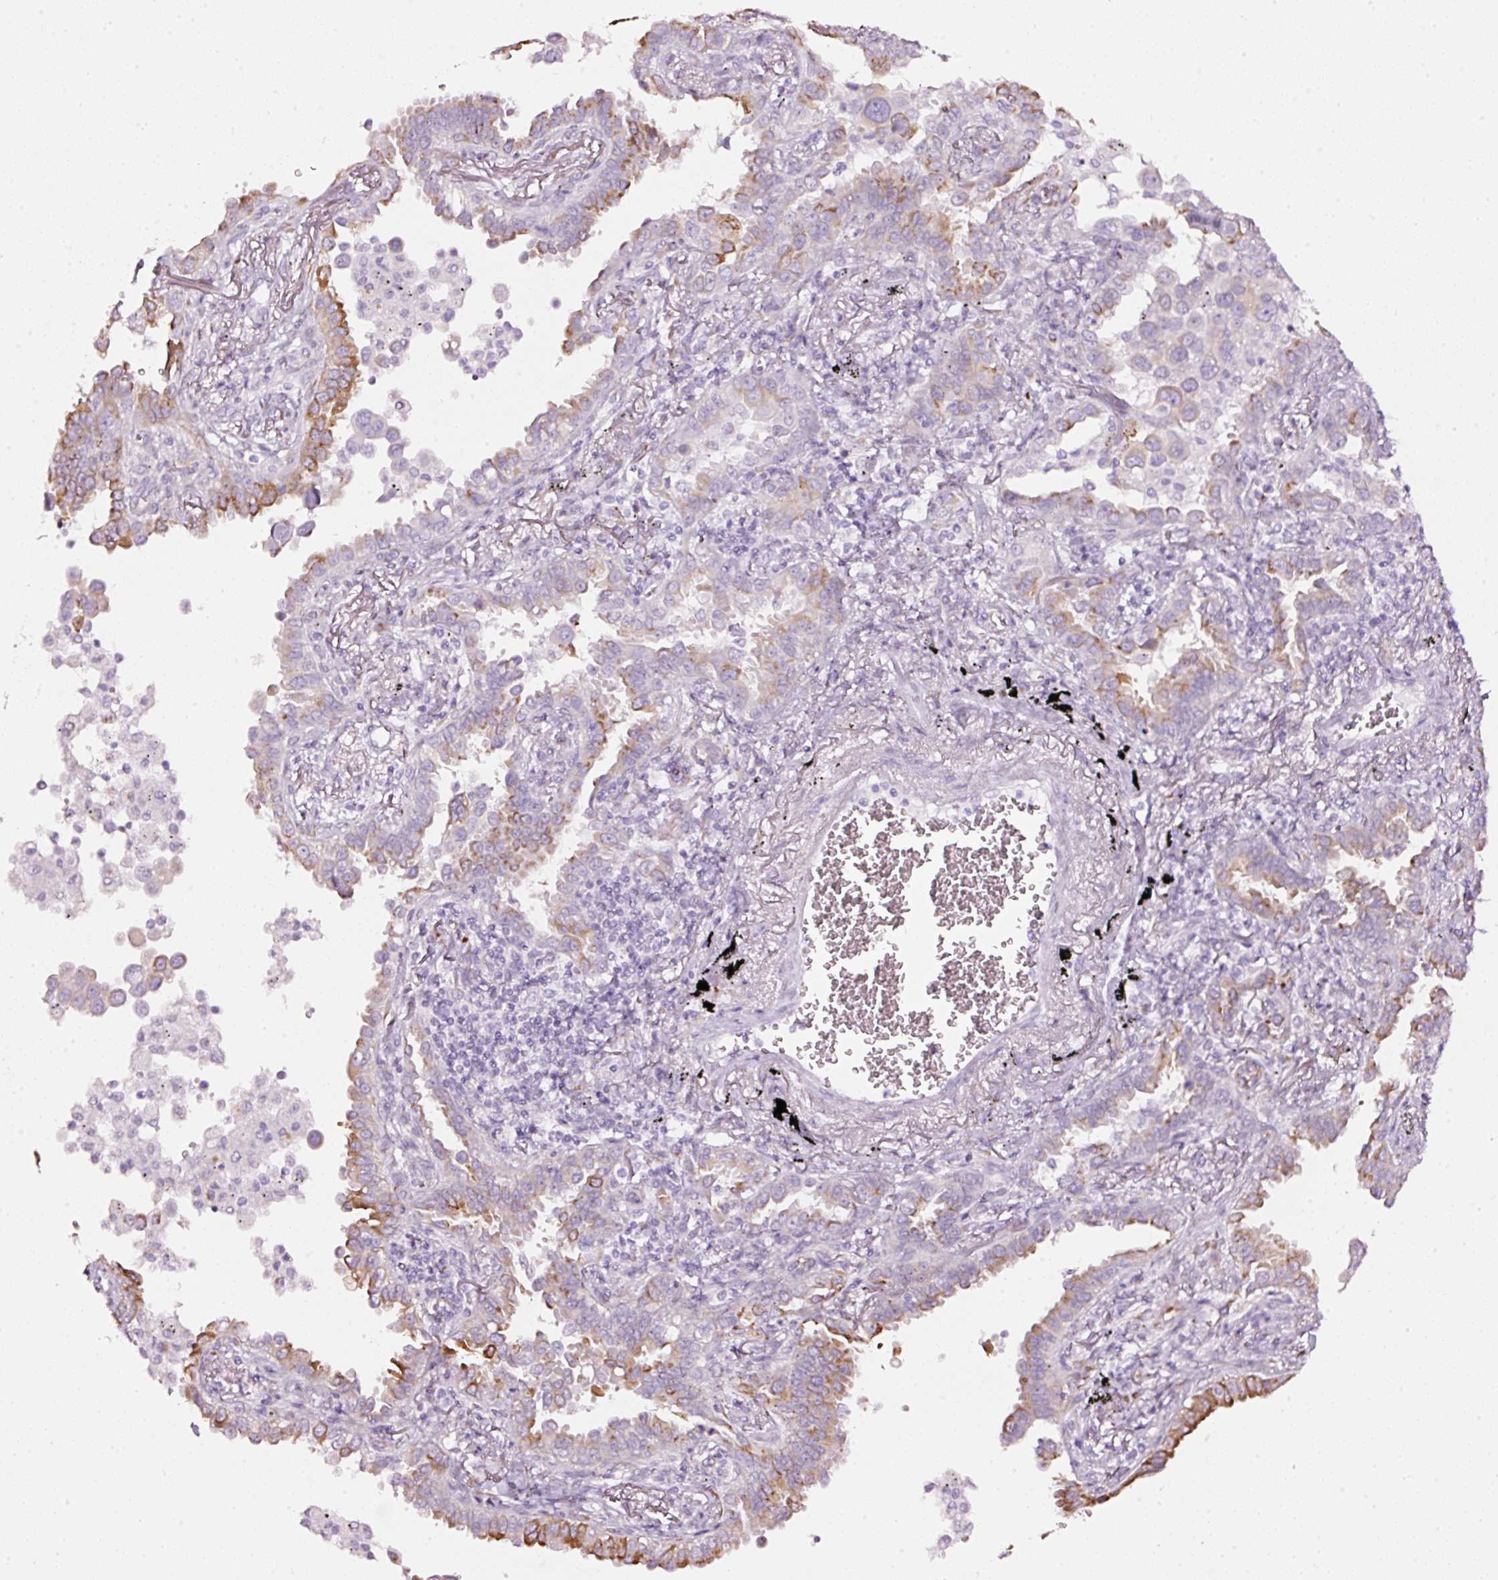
{"staining": {"intensity": "moderate", "quantity": ">75%", "location": "cytoplasmic/membranous"}, "tissue": "lung cancer", "cell_type": "Tumor cells", "image_type": "cancer", "snomed": [{"axis": "morphology", "description": "Adenocarcinoma, NOS"}, {"axis": "topography", "description": "Lung"}], "caption": "An IHC histopathology image of tumor tissue is shown. Protein staining in brown labels moderate cytoplasmic/membranous positivity in adenocarcinoma (lung) within tumor cells. Nuclei are stained in blue.", "gene": "SDF4", "patient": {"sex": "male", "age": 67}}